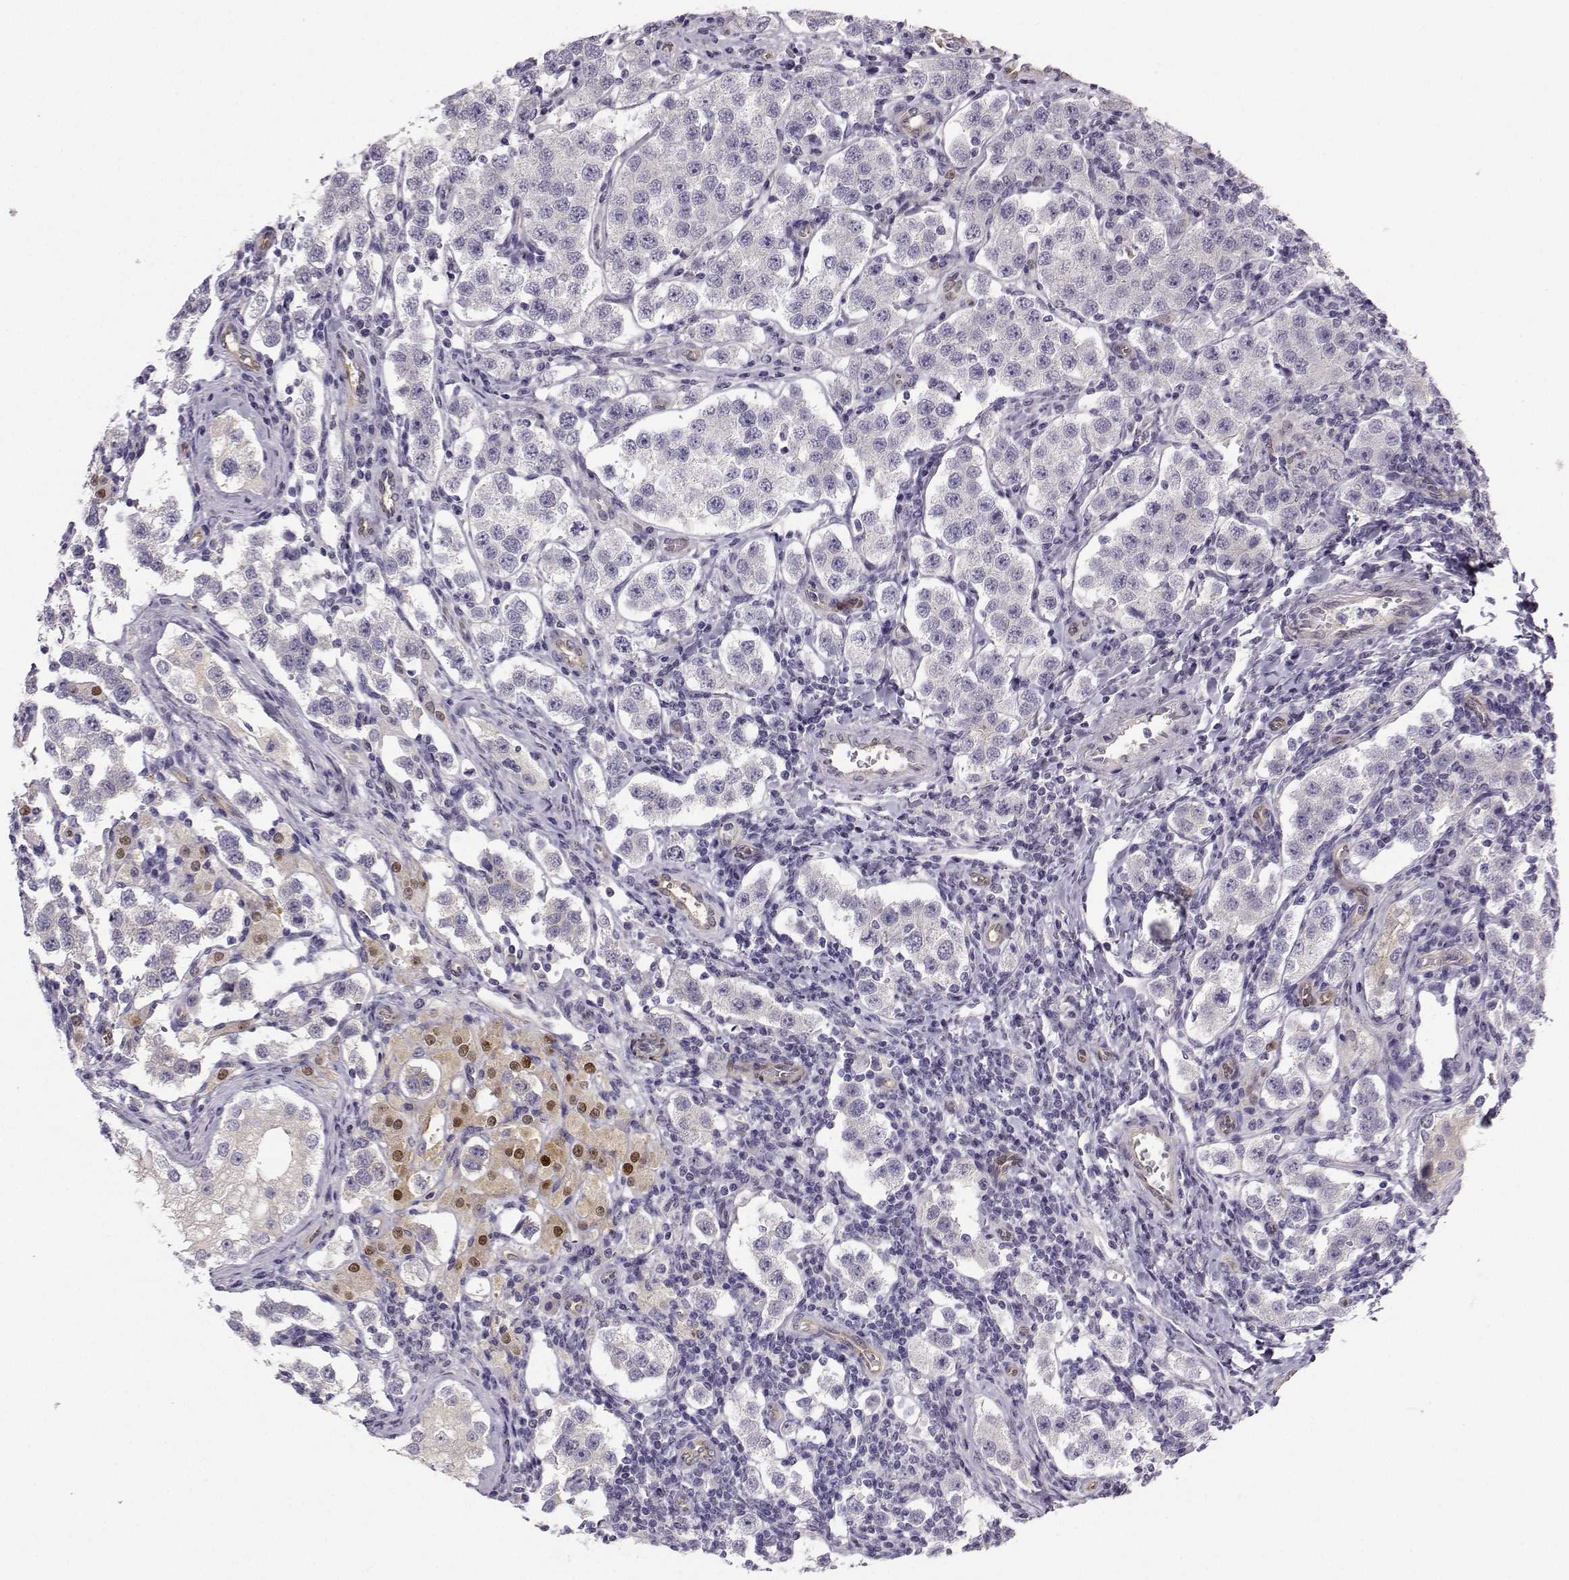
{"staining": {"intensity": "strong", "quantity": "<25%", "location": "nuclear"}, "tissue": "testis cancer", "cell_type": "Tumor cells", "image_type": "cancer", "snomed": [{"axis": "morphology", "description": "Seminoma, NOS"}, {"axis": "topography", "description": "Testis"}], "caption": "Testis cancer (seminoma) stained for a protein (brown) reveals strong nuclear positive positivity in about <25% of tumor cells.", "gene": "NQO1", "patient": {"sex": "male", "age": 37}}